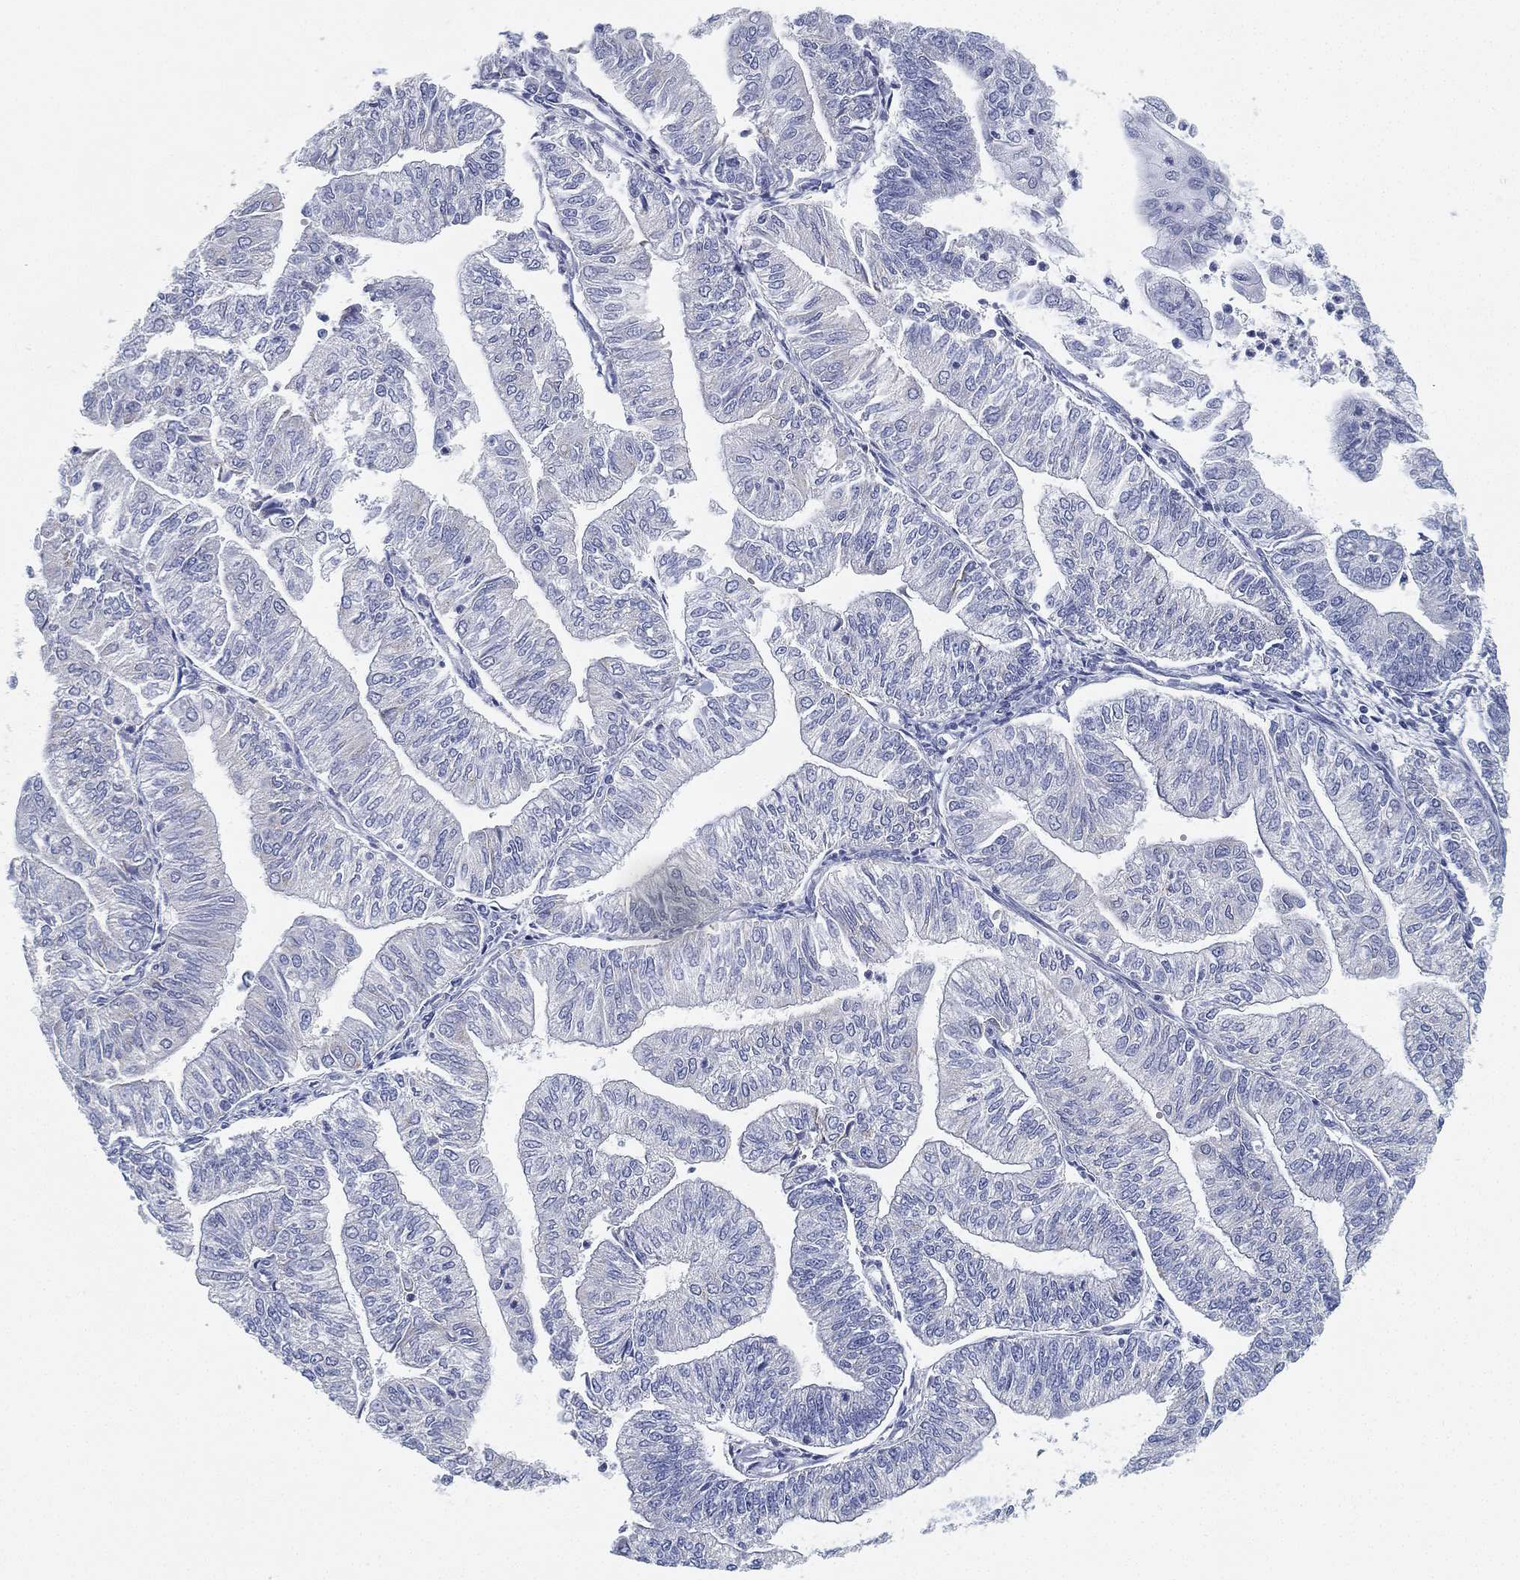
{"staining": {"intensity": "negative", "quantity": "none", "location": "none"}, "tissue": "endometrial cancer", "cell_type": "Tumor cells", "image_type": "cancer", "snomed": [{"axis": "morphology", "description": "Adenocarcinoma, NOS"}, {"axis": "topography", "description": "Endometrium"}], "caption": "High power microscopy histopathology image of an immunohistochemistry histopathology image of adenocarcinoma (endometrial), revealing no significant expression in tumor cells.", "gene": "GPR61", "patient": {"sex": "female", "age": 59}}